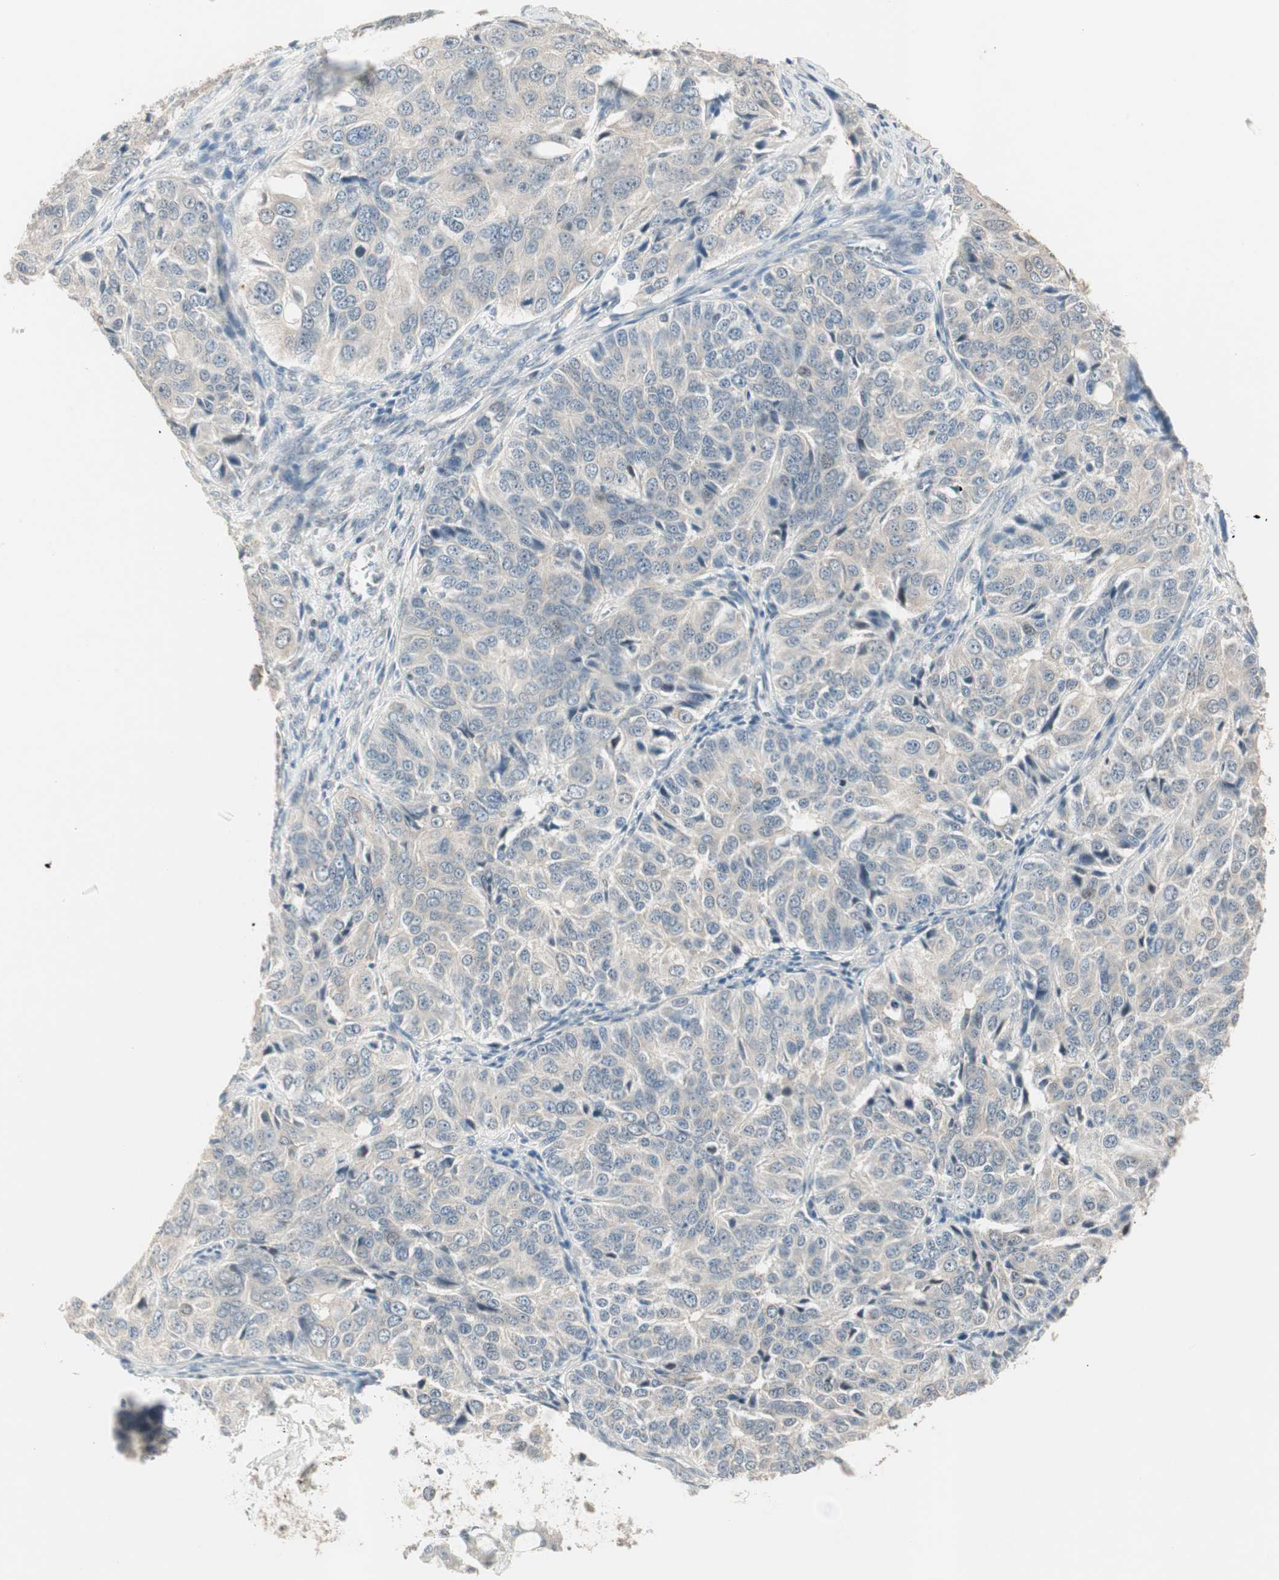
{"staining": {"intensity": "negative", "quantity": "none", "location": "none"}, "tissue": "ovarian cancer", "cell_type": "Tumor cells", "image_type": "cancer", "snomed": [{"axis": "morphology", "description": "Carcinoma, endometroid"}, {"axis": "topography", "description": "Ovary"}], "caption": "Protein analysis of ovarian cancer (endometroid carcinoma) displays no significant staining in tumor cells.", "gene": "PDZK1", "patient": {"sex": "female", "age": 51}}